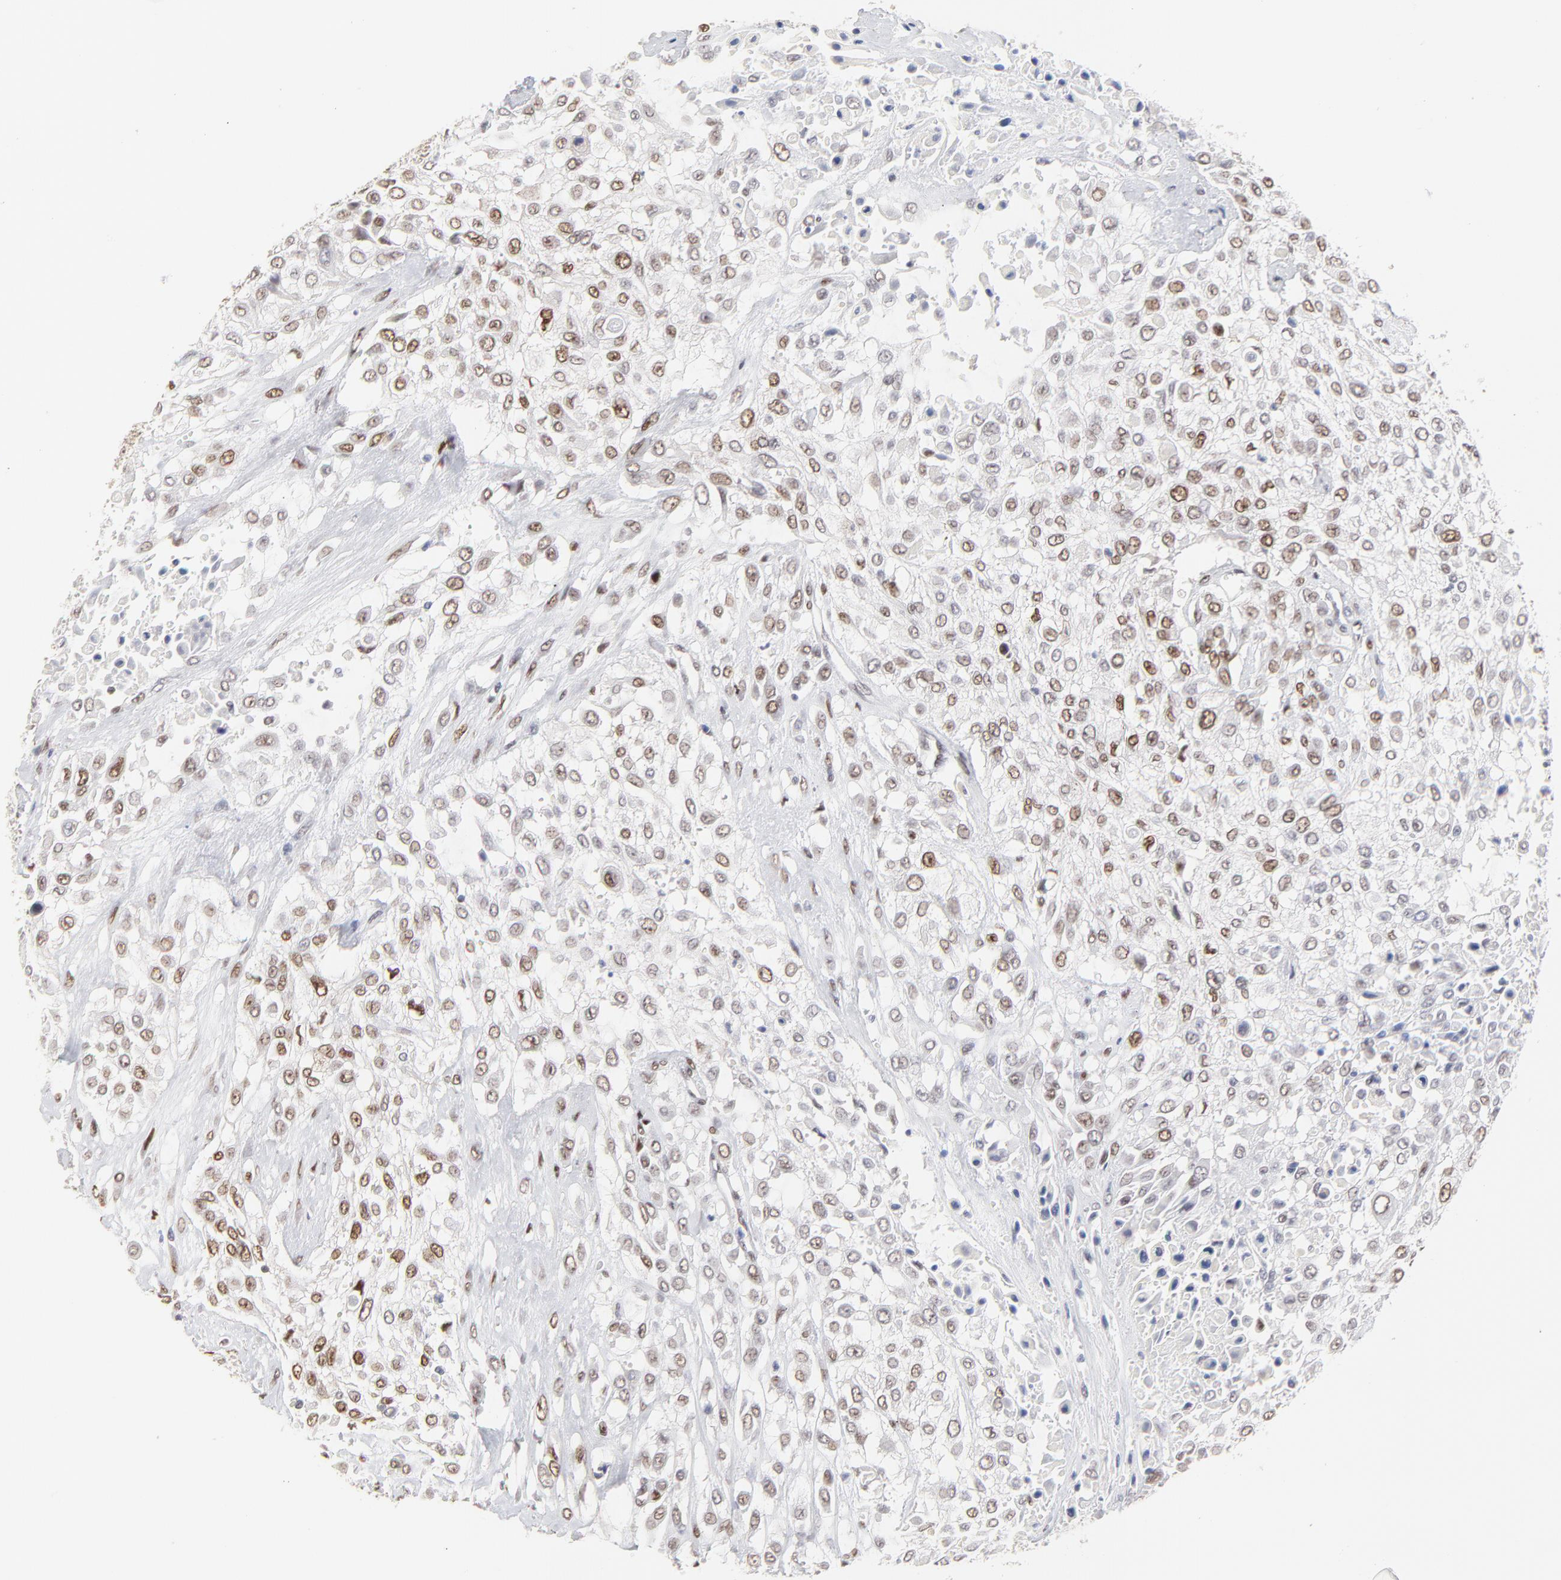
{"staining": {"intensity": "moderate", "quantity": "25%-75%", "location": "nuclear"}, "tissue": "urothelial cancer", "cell_type": "Tumor cells", "image_type": "cancer", "snomed": [{"axis": "morphology", "description": "Urothelial carcinoma, High grade"}, {"axis": "topography", "description": "Urinary bladder"}], "caption": "Urothelial cancer tissue displays moderate nuclear staining in approximately 25%-75% of tumor cells, visualized by immunohistochemistry.", "gene": "OGFOD1", "patient": {"sex": "male", "age": 57}}